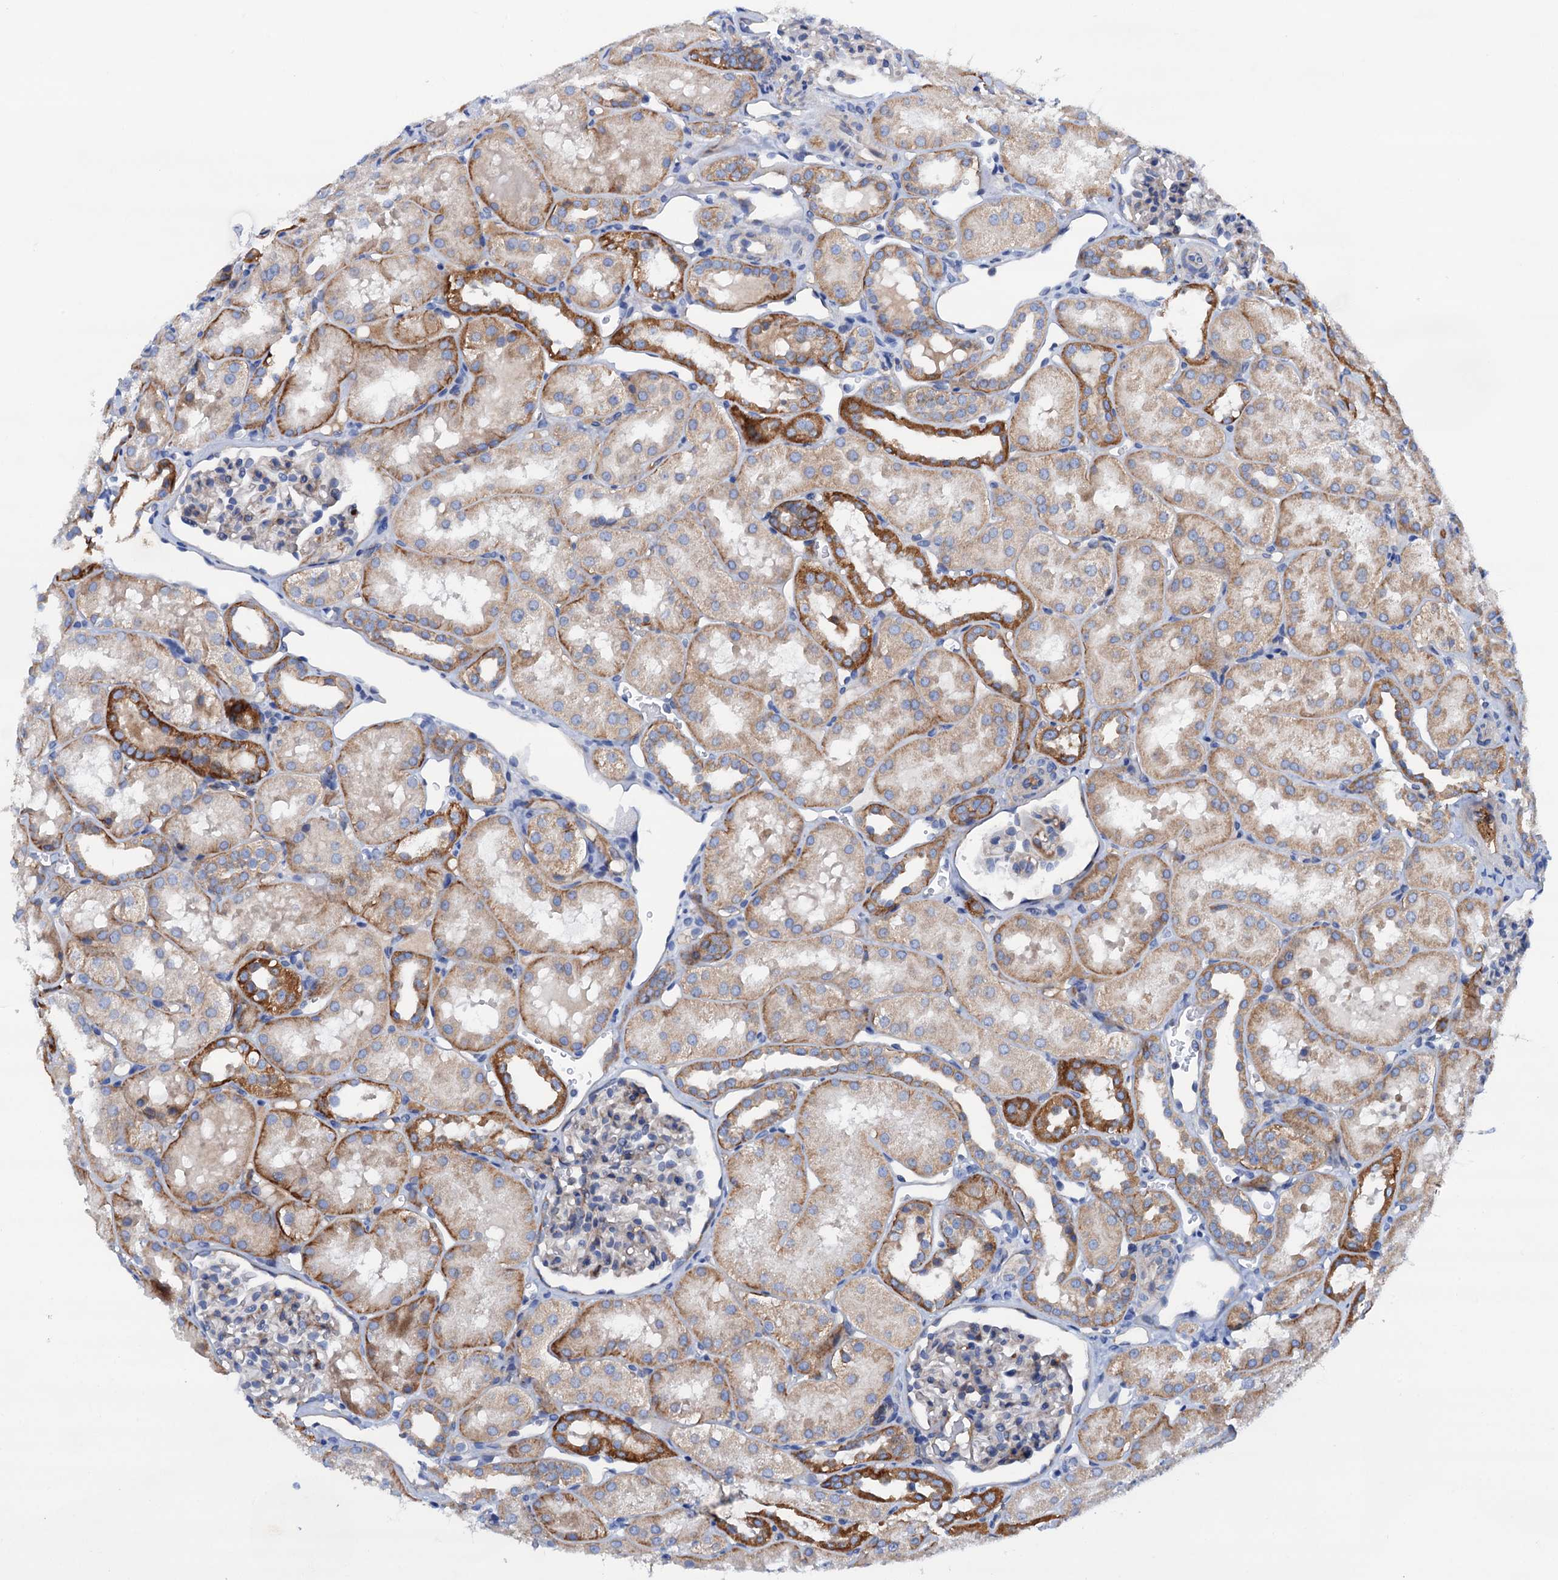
{"staining": {"intensity": "weak", "quantity": "<25%", "location": "cytoplasmic/membranous"}, "tissue": "kidney", "cell_type": "Cells in glomeruli", "image_type": "normal", "snomed": [{"axis": "morphology", "description": "Normal tissue, NOS"}, {"axis": "topography", "description": "Kidney"}, {"axis": "topography", "description": "Urinary bladder"}], "caption": "The micrograph exhibits no staining of cells in glomeruli in unremarkable kidney. (Stains: DAB IHC with hematoxylin counter stain, Microscopy: brightfield microscopy at high magnification).", "gene": "RASSF9", "patient": {"sex": "male", "age": 16}}